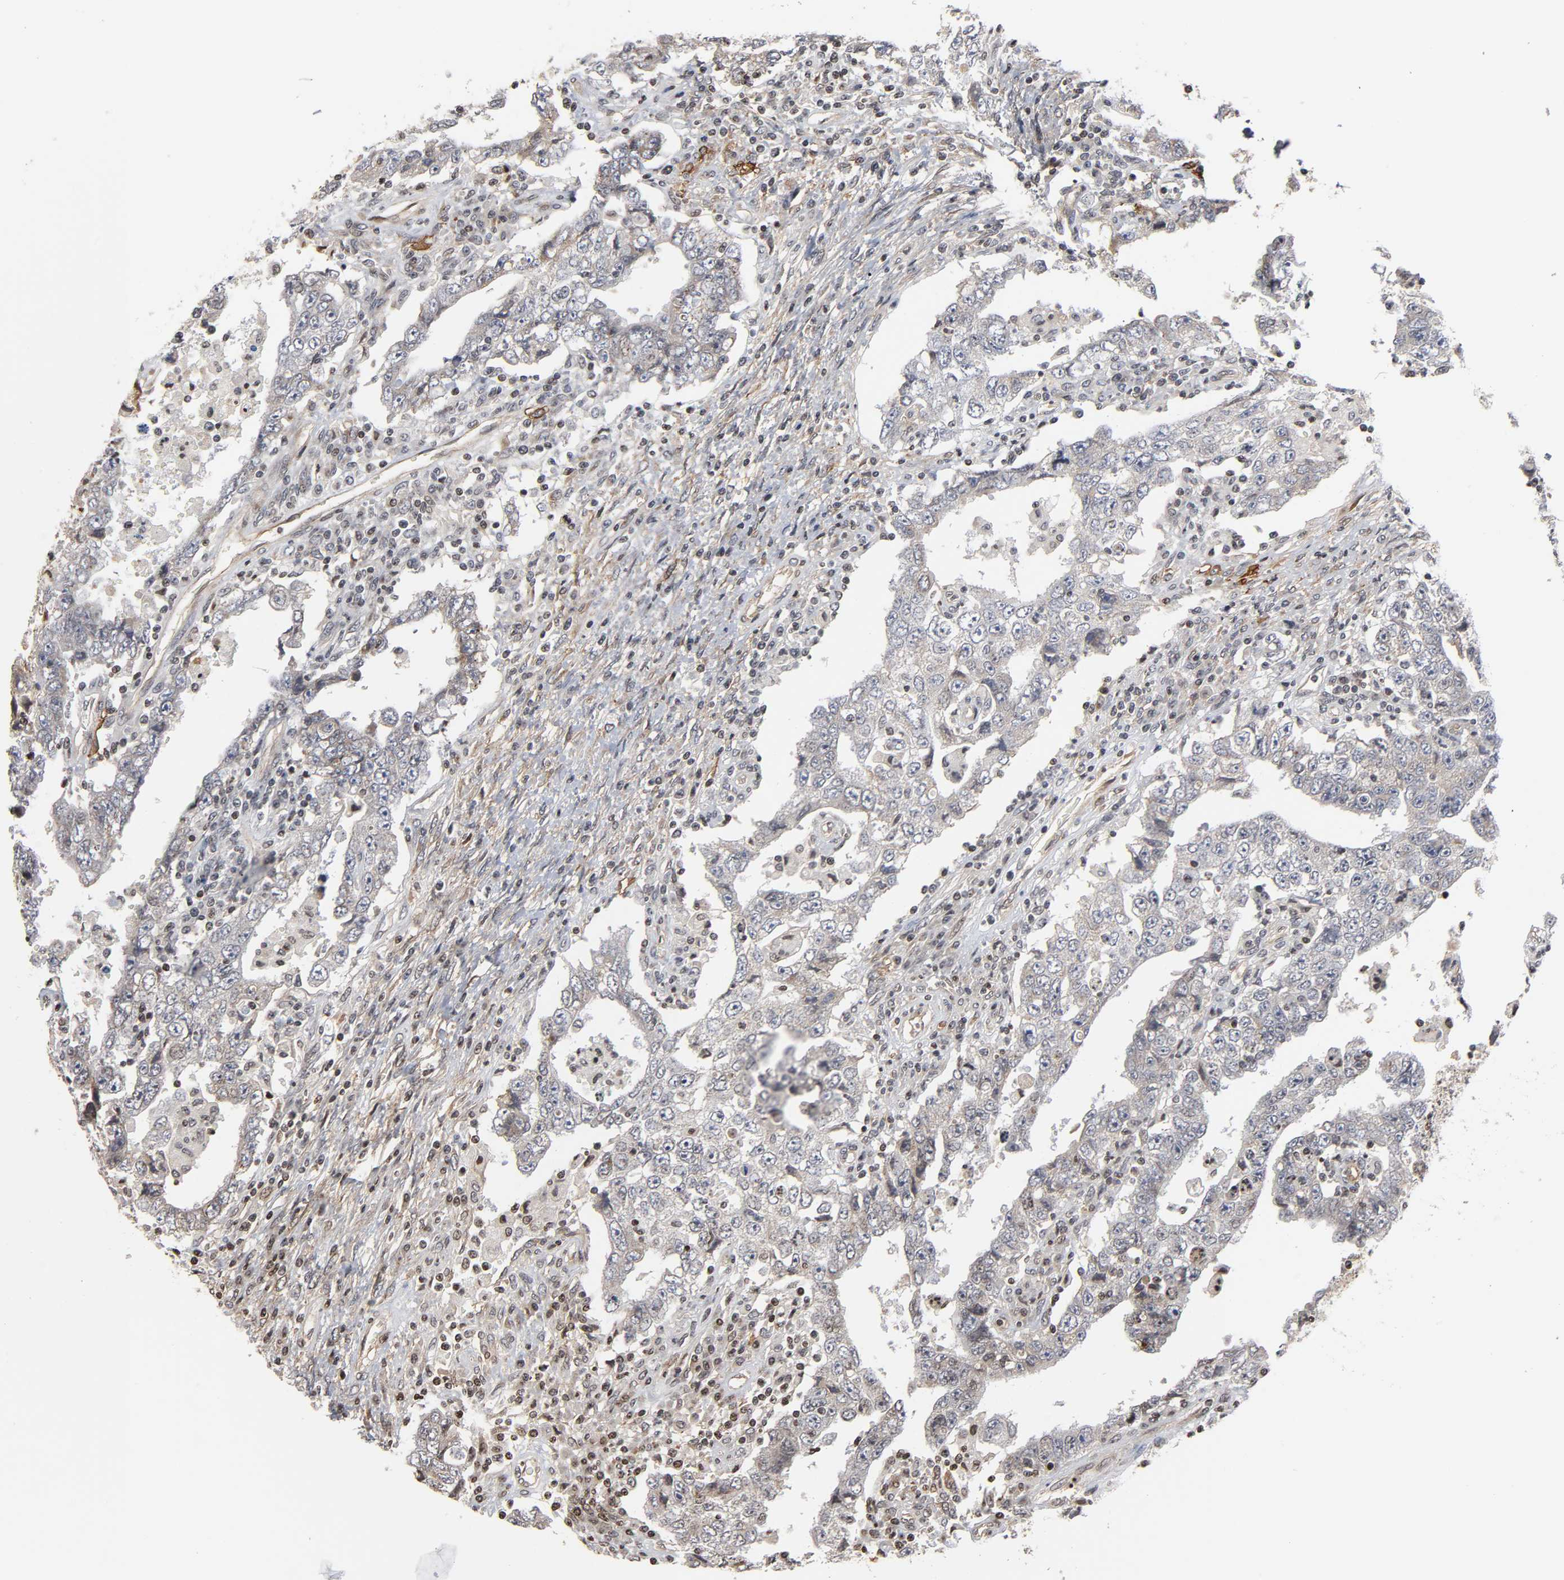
{"staining": {"intensity": "negative", "quantity": "none", "location": "none"}, "tissue": "testis cancer", "cell_type": "Tumor cells", "image_type": "cancer", "snomed": [{"axis": "morphology", "description": "Carcinoma, Embryonal, NOS"}, {"axis": "topography", "description": "Testis"}], "caption": "The image demonstrates no staining of tumor cells in testis cancer (embryonal carcinoma).", "gene": "ITGAV", "patient": {"sex": "male", "age": 26}}